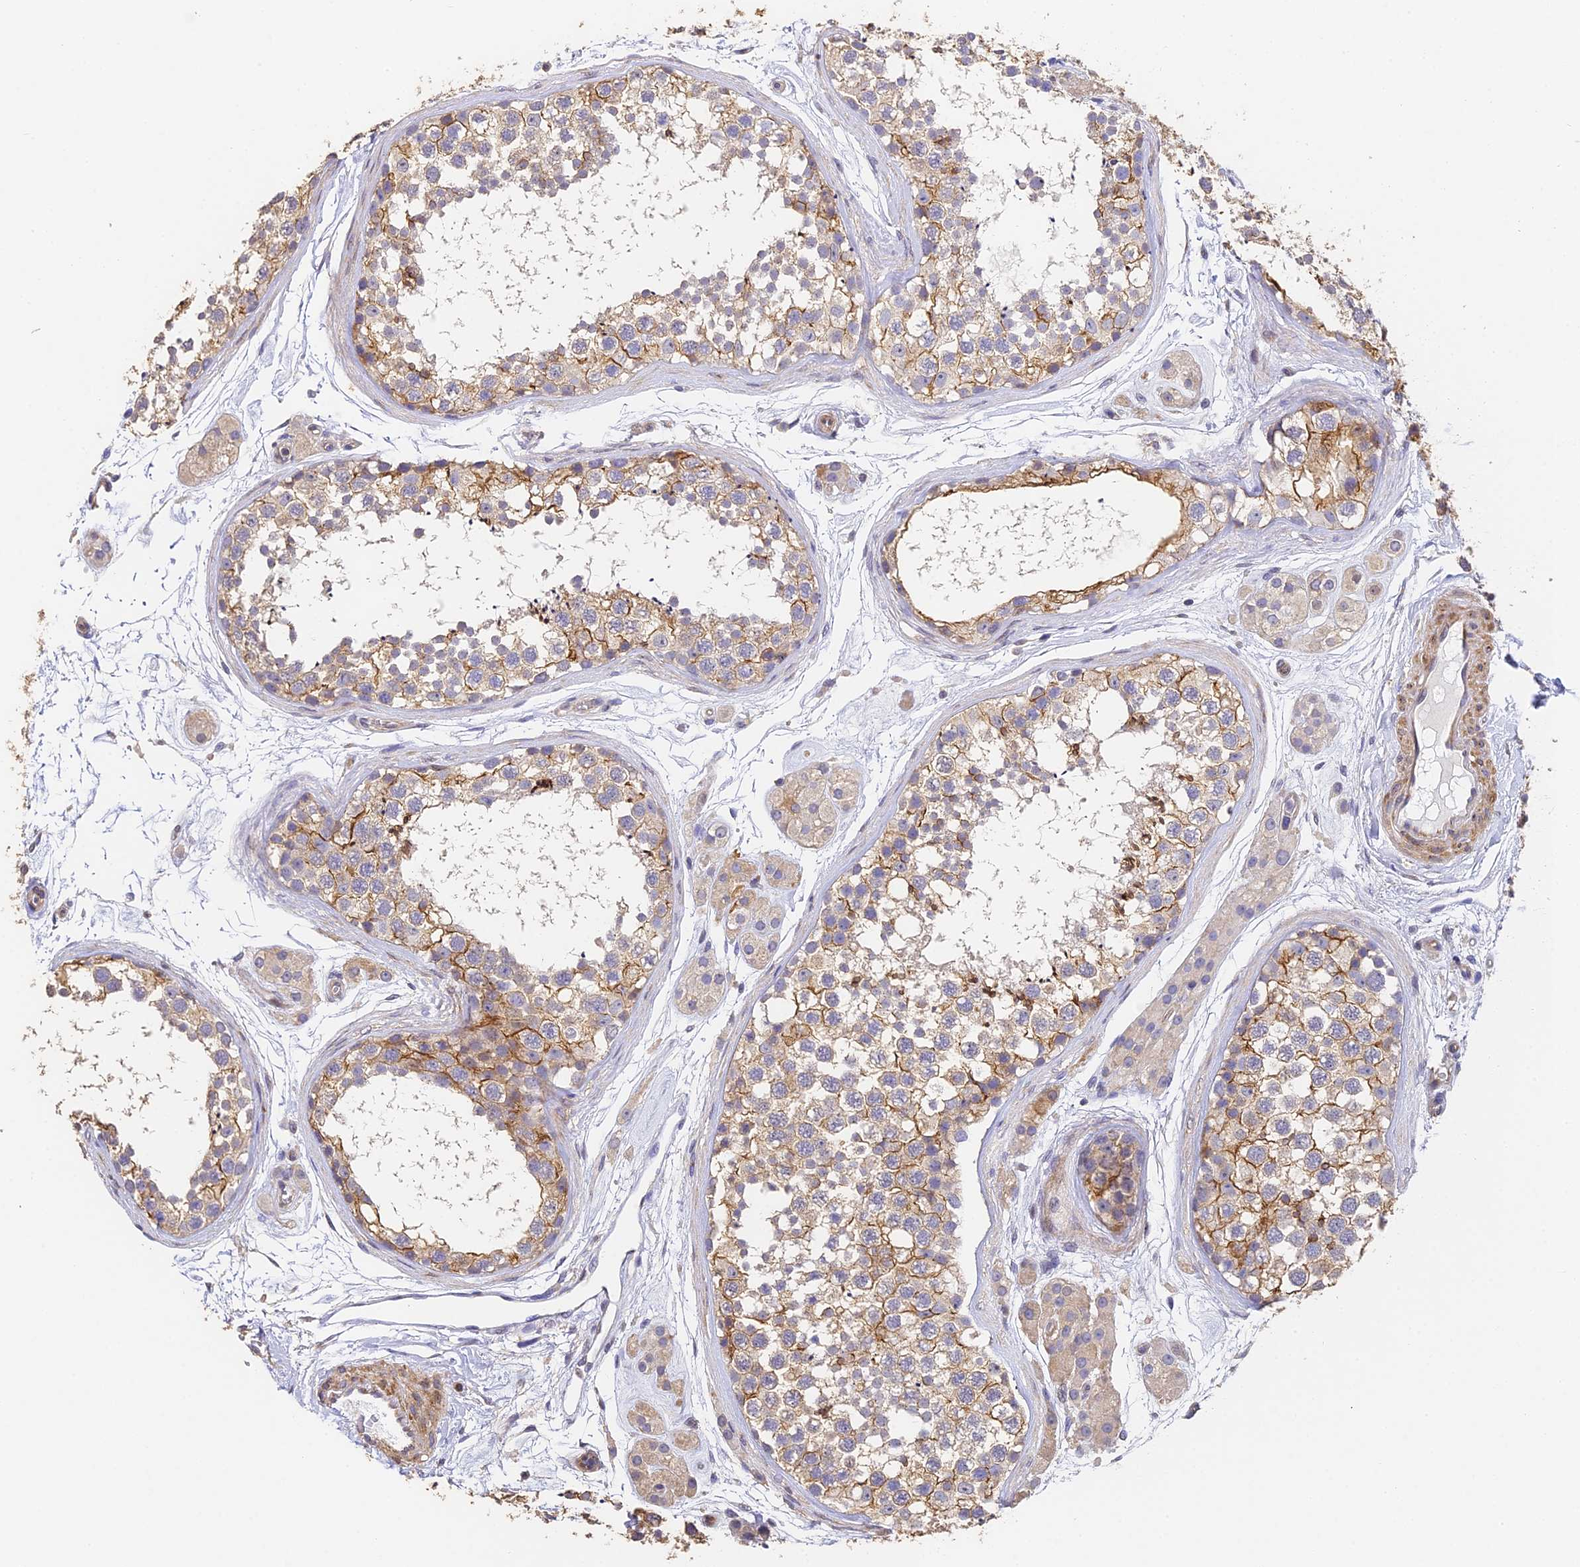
{"staining": {"intensity": "moderate", "quantity": "25%-75%", "location": "cytoplasmic/membranous"}, "tissue": "testis", "cell_type": "Cells in seminiferous ducts", "image_type": "normal", "snomed": [{"axis": "morphology", "description": "Normal tissue, NOS"}, {"axis": "topography", "description": "Testis"}], "caption": "Cells in seminiferous ducts demonstrate medium levels of moderate cytoplasmic/membranous expression in approximately 25%-75% of cells in unremarkable human testis.", "gene": "SLC11A1", "patient": {"sex": "male", "age": 56}}